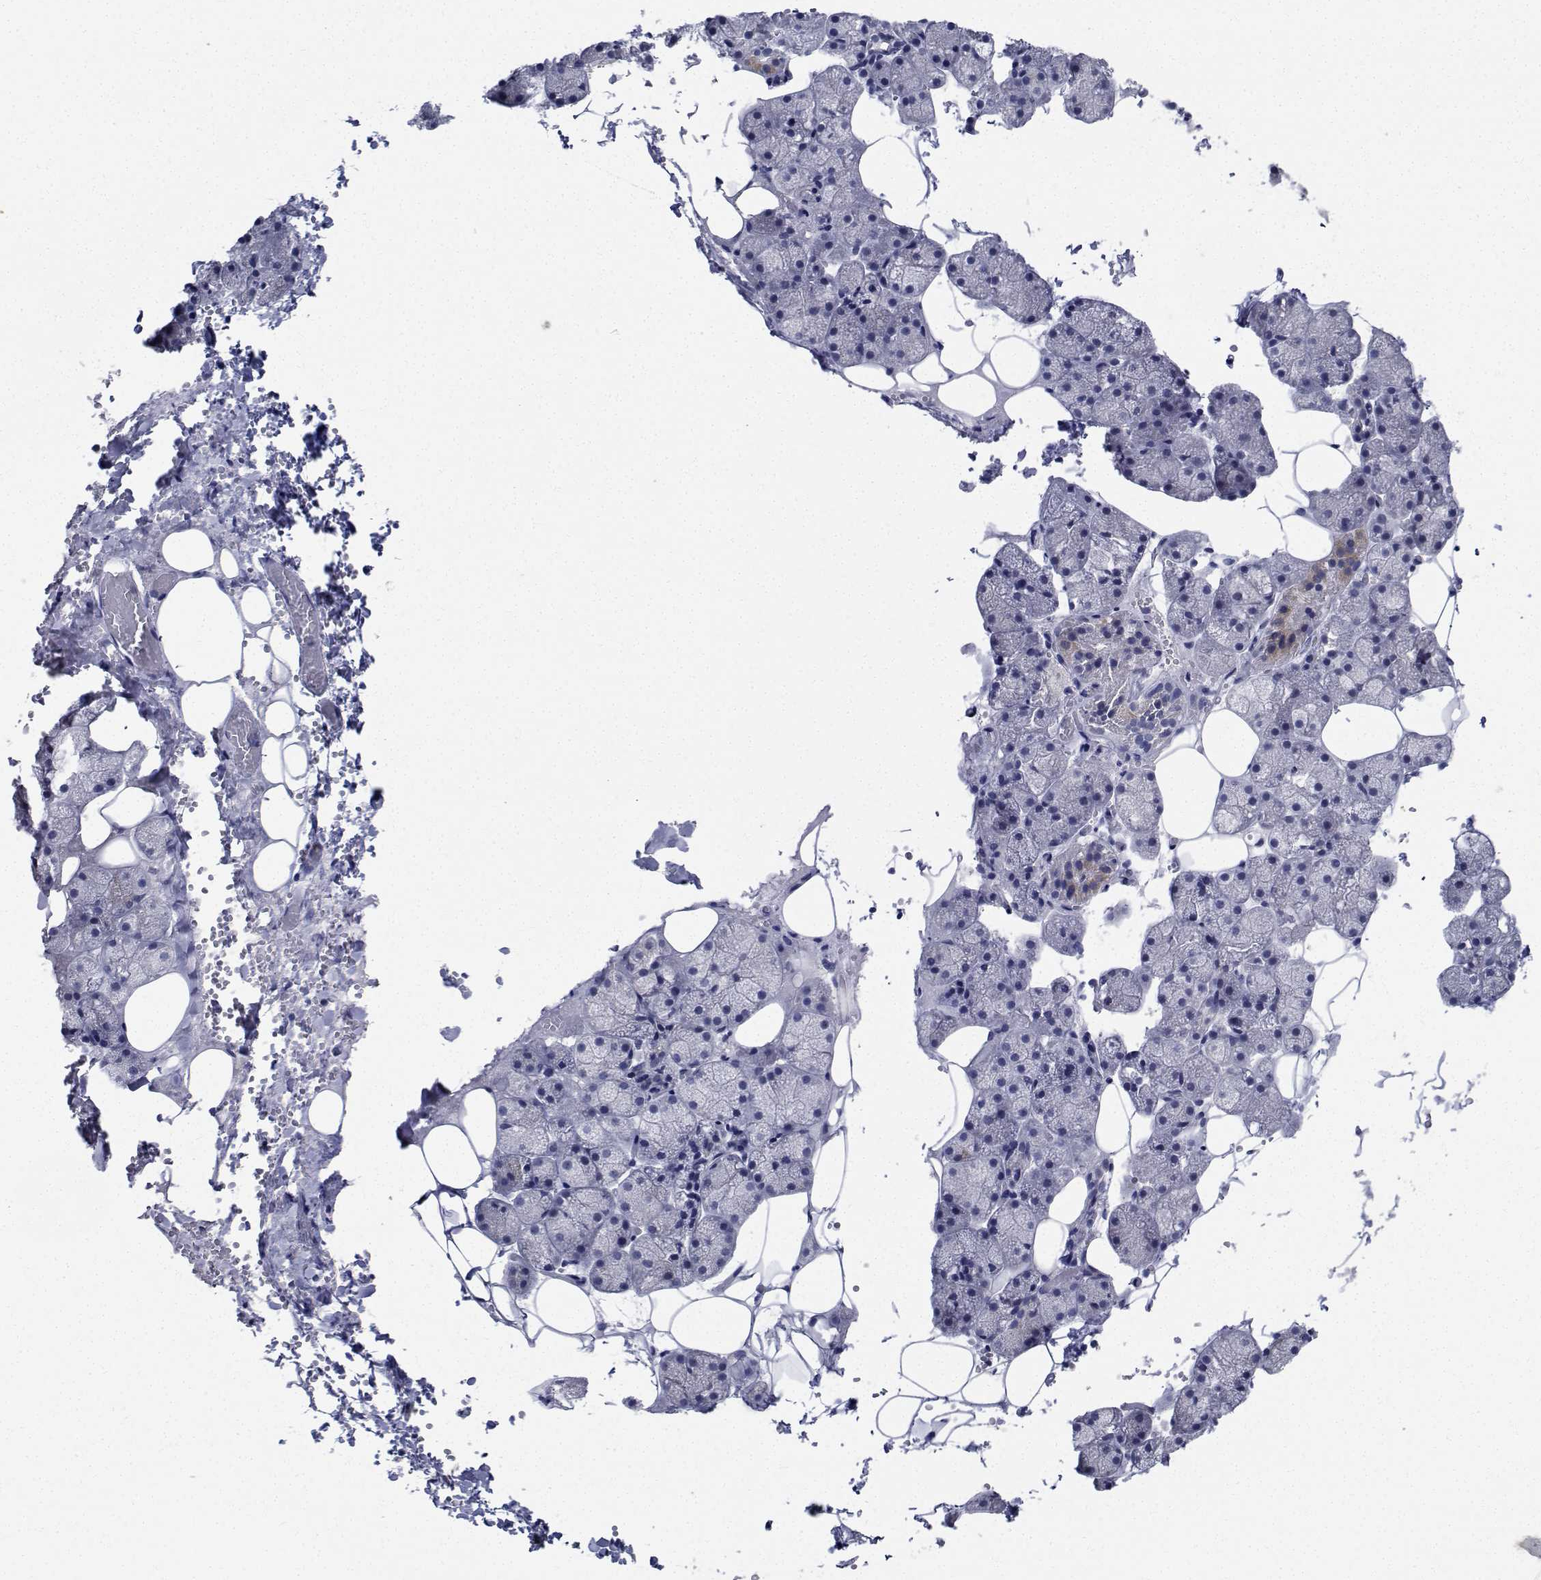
{"staining": {"intensity": "moderate", "quantity": "<25%", "location": "cytoplasmic/membranous"}, "tissue": "salivary gland", "cell_type": "Glandular cells", "image_type": "normal", "snomed": [{"axis": "morphology", "description": "Normal tissue, NOS"}, {"axis": "topography", "description": "Salivary gland"}], "caption": "This is a micrograph of immunohistochemistry staining of unremarkable salivary gland, which shows moderate positivity in the cytoplasmic/membranous of glandular cells.", "gene": "PLXNA4", "patient": {"sex": "male", "age": 38}}